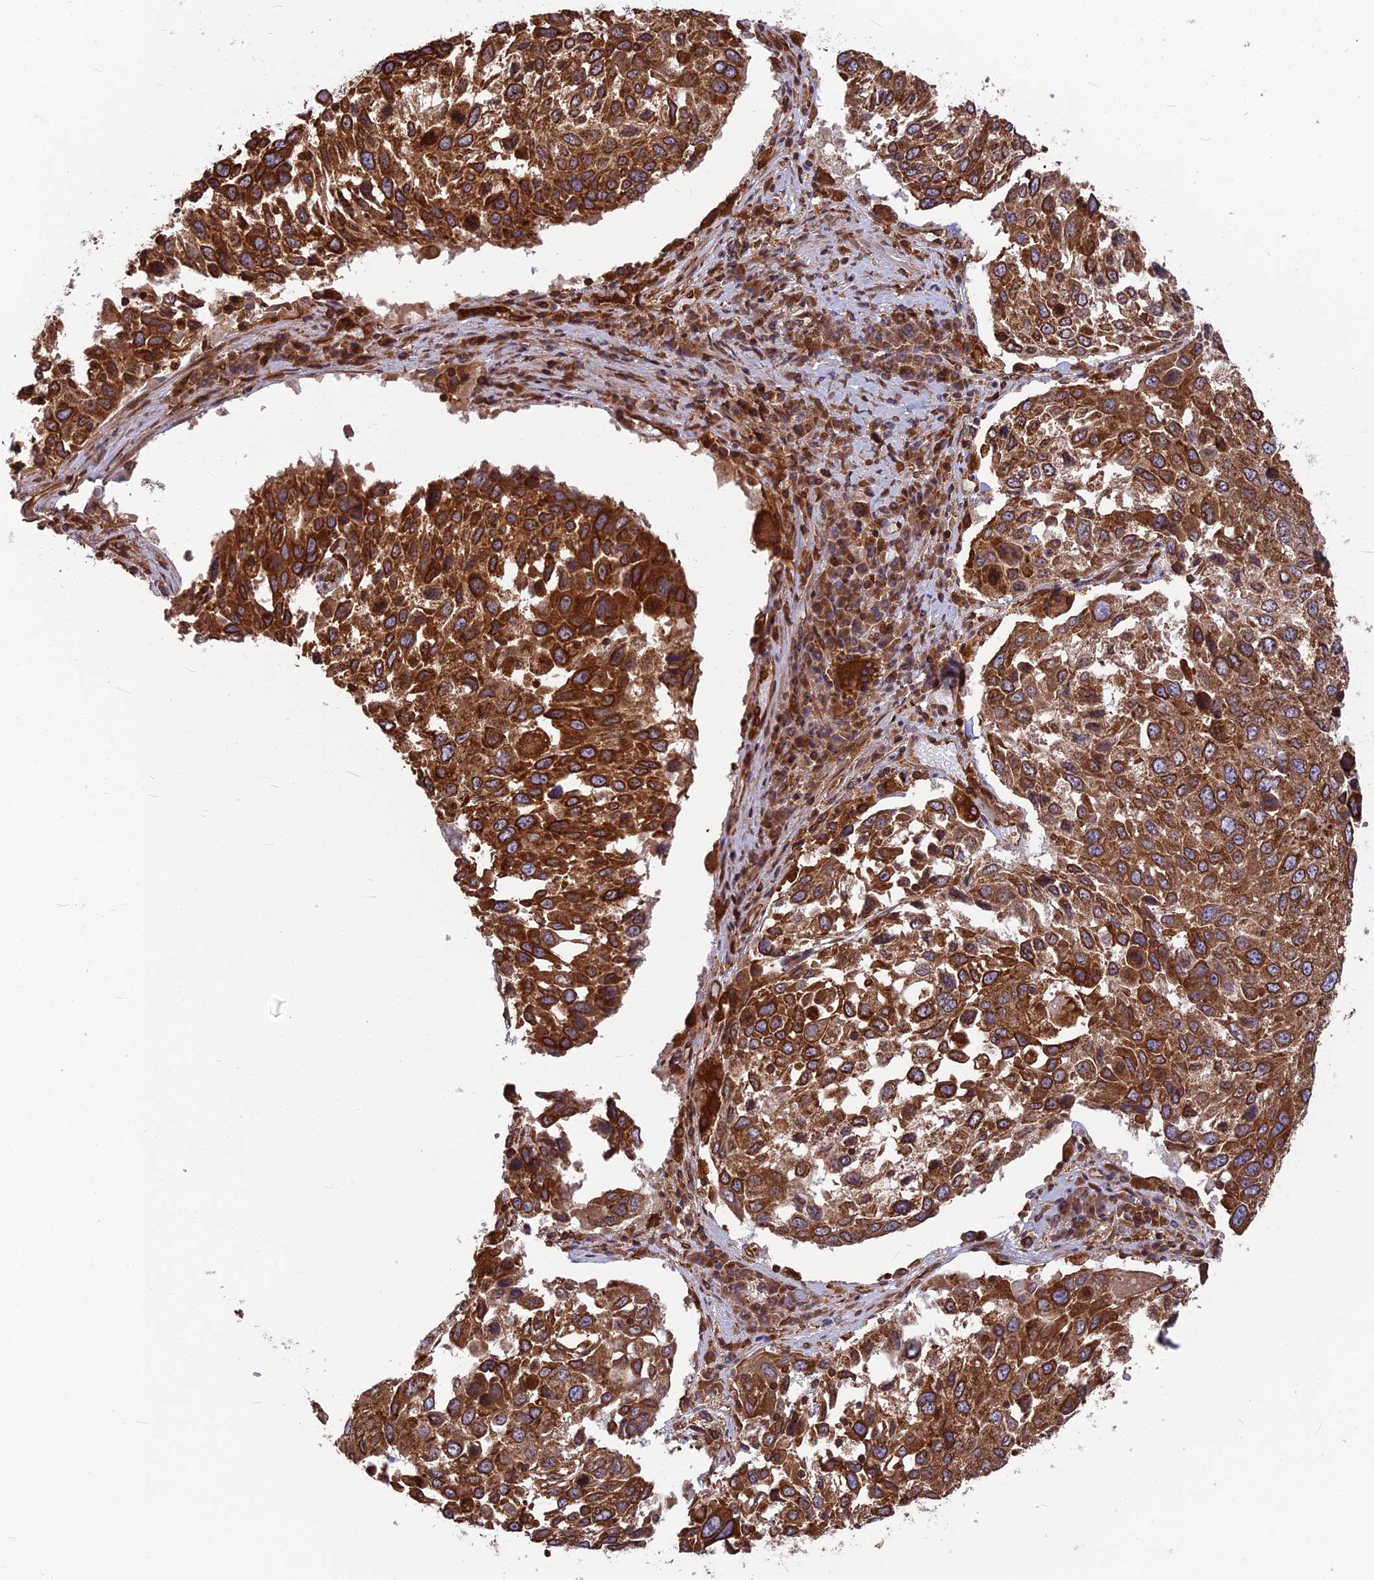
{"staining": {"intensity": "strong", "quantity": ">75%", "location": "cytoplasmic/membranous"}, "tissue": "lung cancer", "cell_type": "Tumor cells", "image_type": "cancer", "snomed": [{"axis": "morphology", "description": "Squamous cell carcinoma, NOS"}, {"axis": "topography", "description": "Lung"}], "caption": "Immunohistochemical staining of lung cancer displays high levels of strong cytoplasmic/membranous positivity in about >75% of tumor cells. The staining was performed using DAB, with brown indicating positive protein expression. Nuclei are stained blue with hematoxylin.", "gene": "WDR1", "patient": {"sex": "male", "age": 65}}